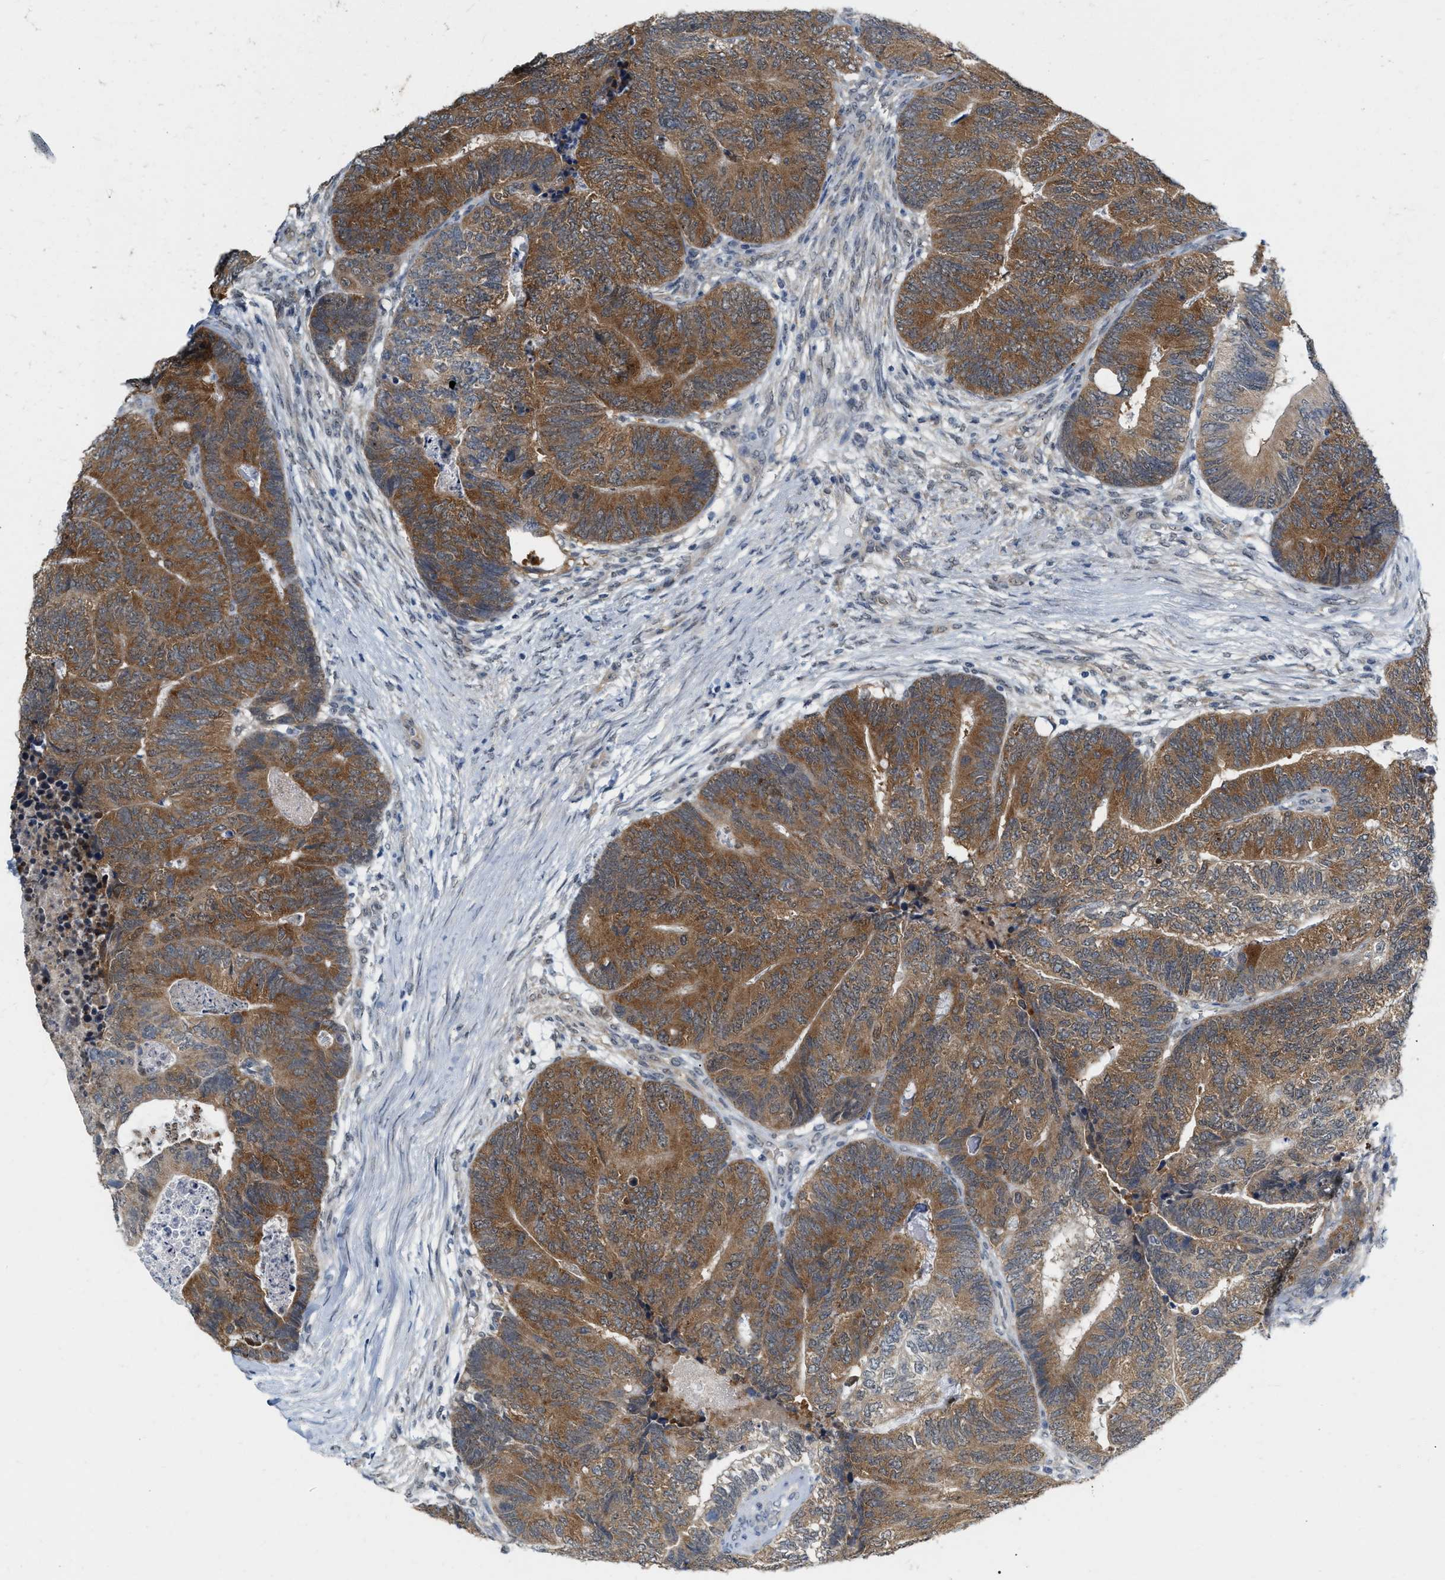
{"staining": {"intensity": "moderate", "quantity": ">75%", "location": "cytoplasmic/membranous"}, "tissue": "colorectal cancer", "cell_type": "Tumor cells", "image_type": "cancer", "snomed": [{"axis": "morphology", "description": "Adenocarcinoma, NOS"}, {"axis": "topography", "description": "Colon"}], "caption": "A brown stain highlights moderate cytoplasmic/membranous staining of a protein in colorectal cancer (adenocarcinoma) tumor cells. (DAB = brown stain, brightfield microscopy at high magnification).", "gene": "RUVBL1", "patient": {"sex": "female", "age": 67}}